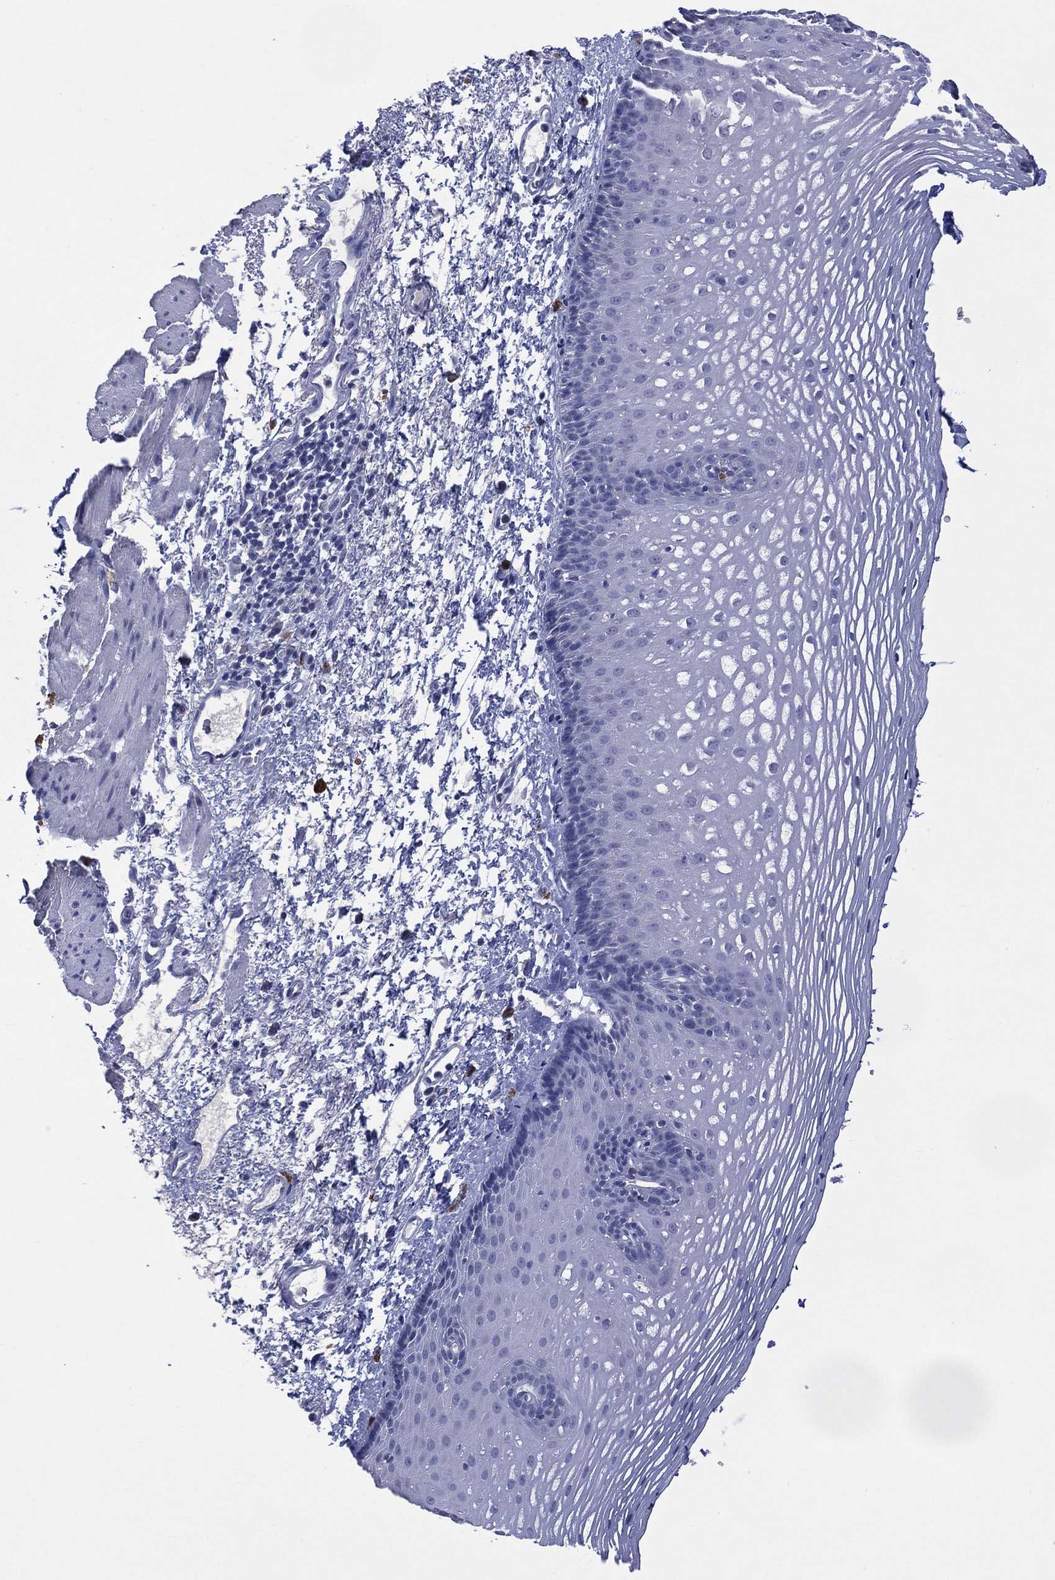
{"staining": {"intensity": "negative", "quantity": "none", "location": "none"}, "tissue": "esophagus", "cell_type": "Squamous epithelial cells", "image_type": "normal", "snomed": [{"axis": "morphology", "description": "Normal tissue, NOS"}, {"axis": "topography", "description": "Esophagus"}], "caption": "IHC of unremarkable human esophagus displays no positivity in squamous epithelial cells.", "gene": "ASB10", "patient": {"sex": "male", "age": 76}}